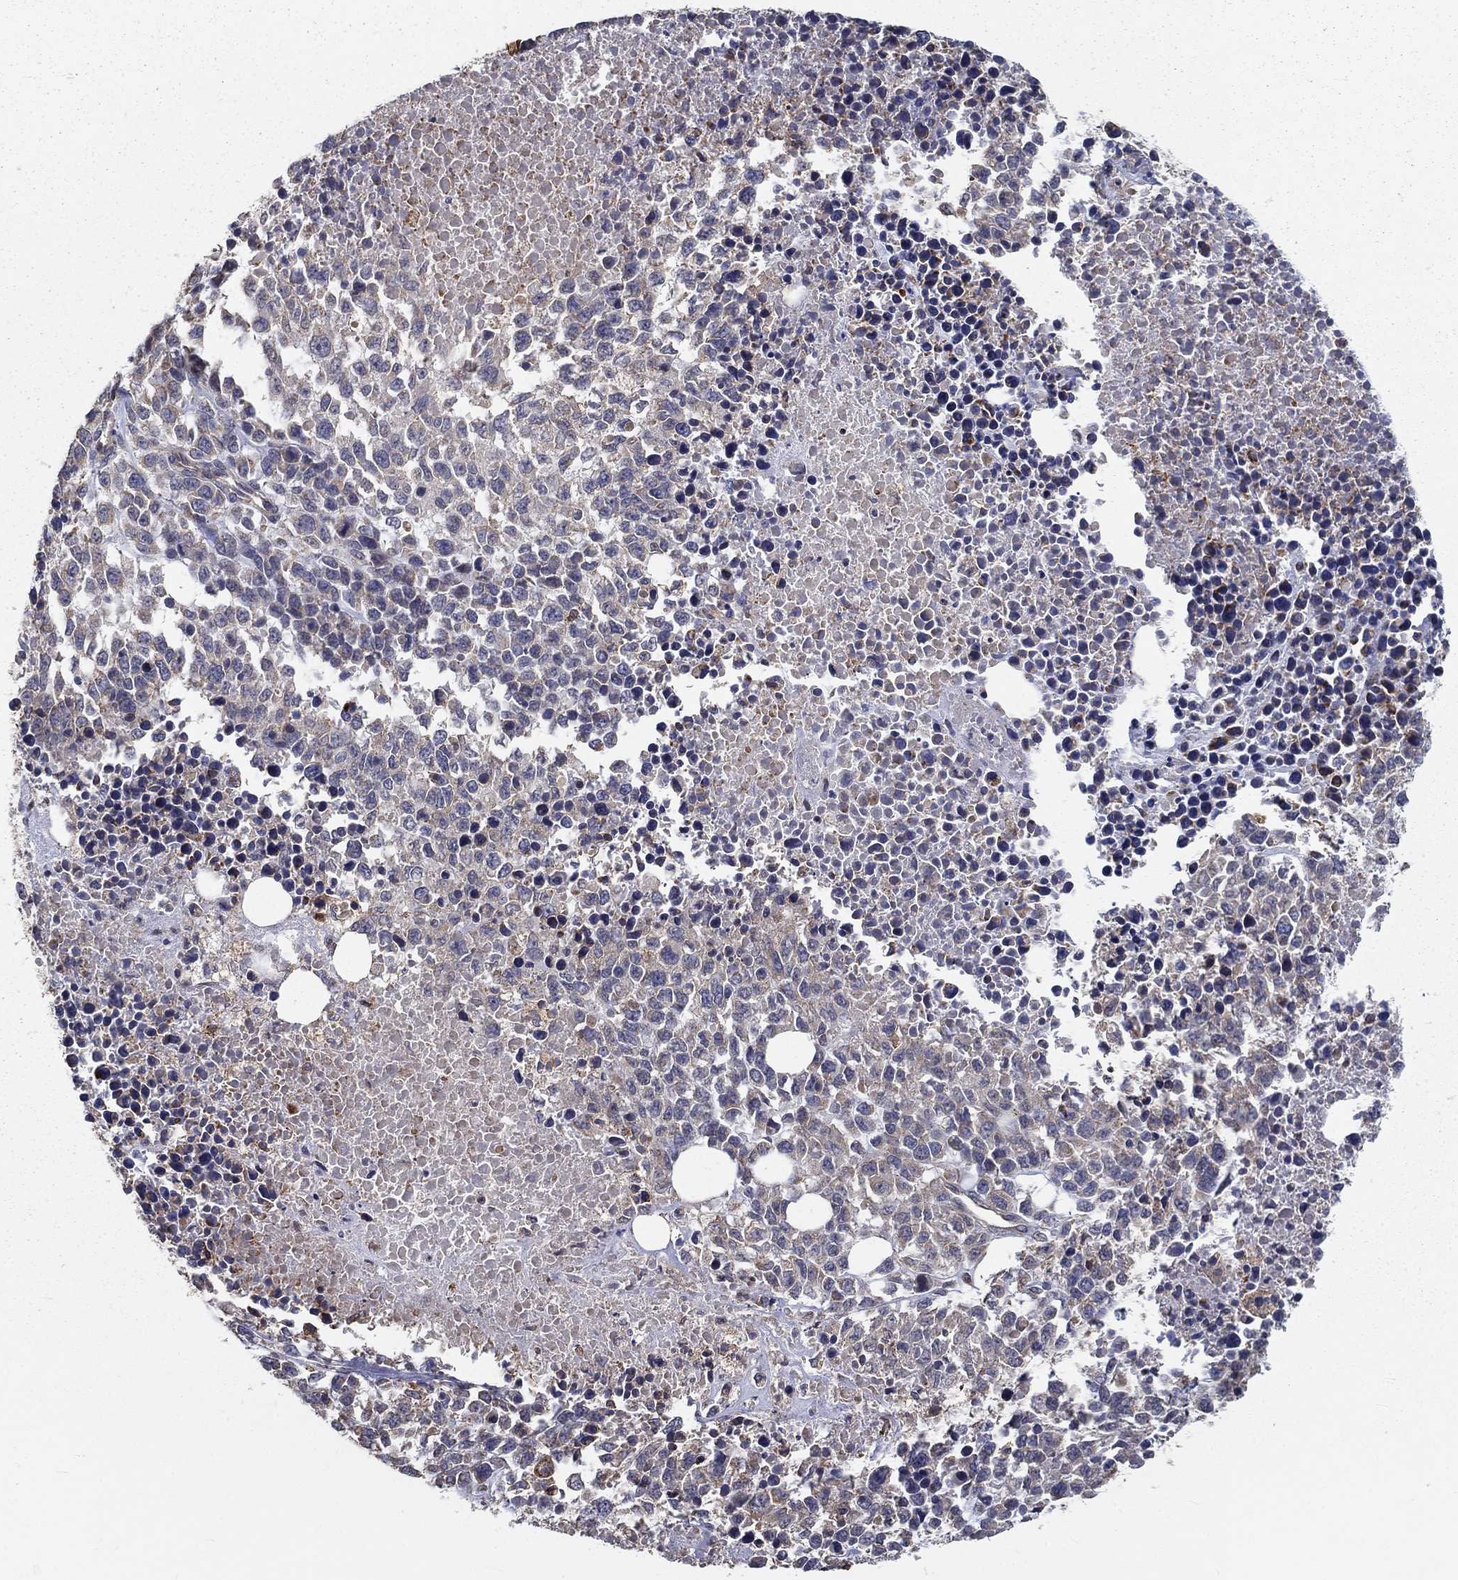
{"staining": {"intensity": "negative", "quantity": "none", "location": "none"}, "tissue": "melanoma", "cell_type": "Tumor cells", "image_type": "cancer", "snomed": [{"axis": "morphology", "description": "Malignant melanoma, Metastatic site"}, {"axis": "topography", "description": "Skin"}], "caption": "Human melanoma stained for a protein using immunohistochemistry shows no positivity in tumor cells.", "gene": "ALDH4A1", "patient": {"sex": "male", "age": 84}}